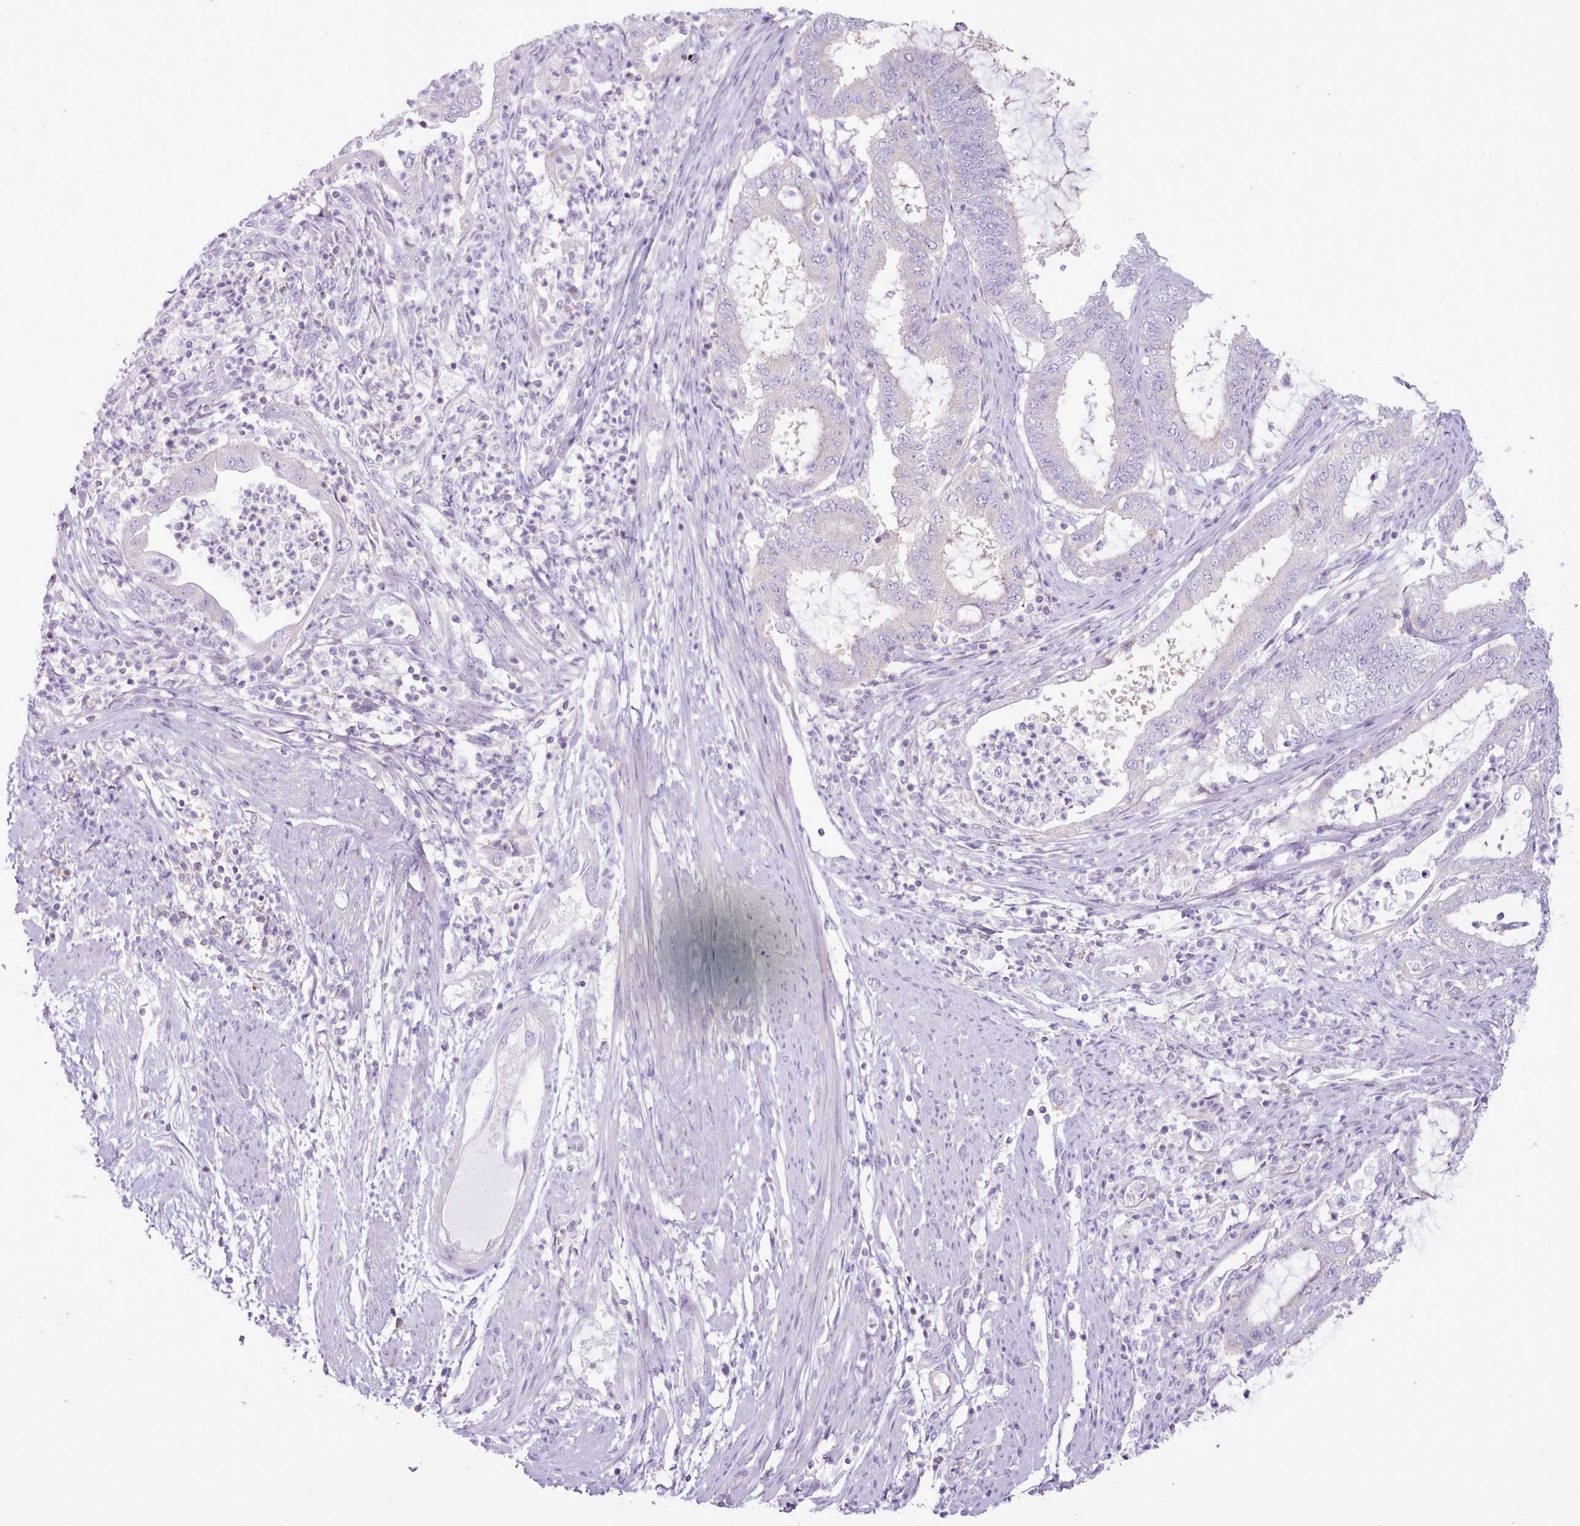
{"staining": {"intensity": "negative", "quantity": "none", "location": "none"}, "tissue": "endometrial cancer", "cell_type": "Tumor cells", "image_type": "cancer", "snomed": [{"axis": "morphology", "description": "Adenocarcinoma, NOS"}, {"axis": "topography", "description": "Endometrium"}], "caption": "This histopathology image is of endometrial cancer stained with IHC to label a protein in brown with the nuclei are counter-stained blue. There is no staining in tumor cells.", "gene": "MDFI", "patient": {"sex": "female", "age": 51}}